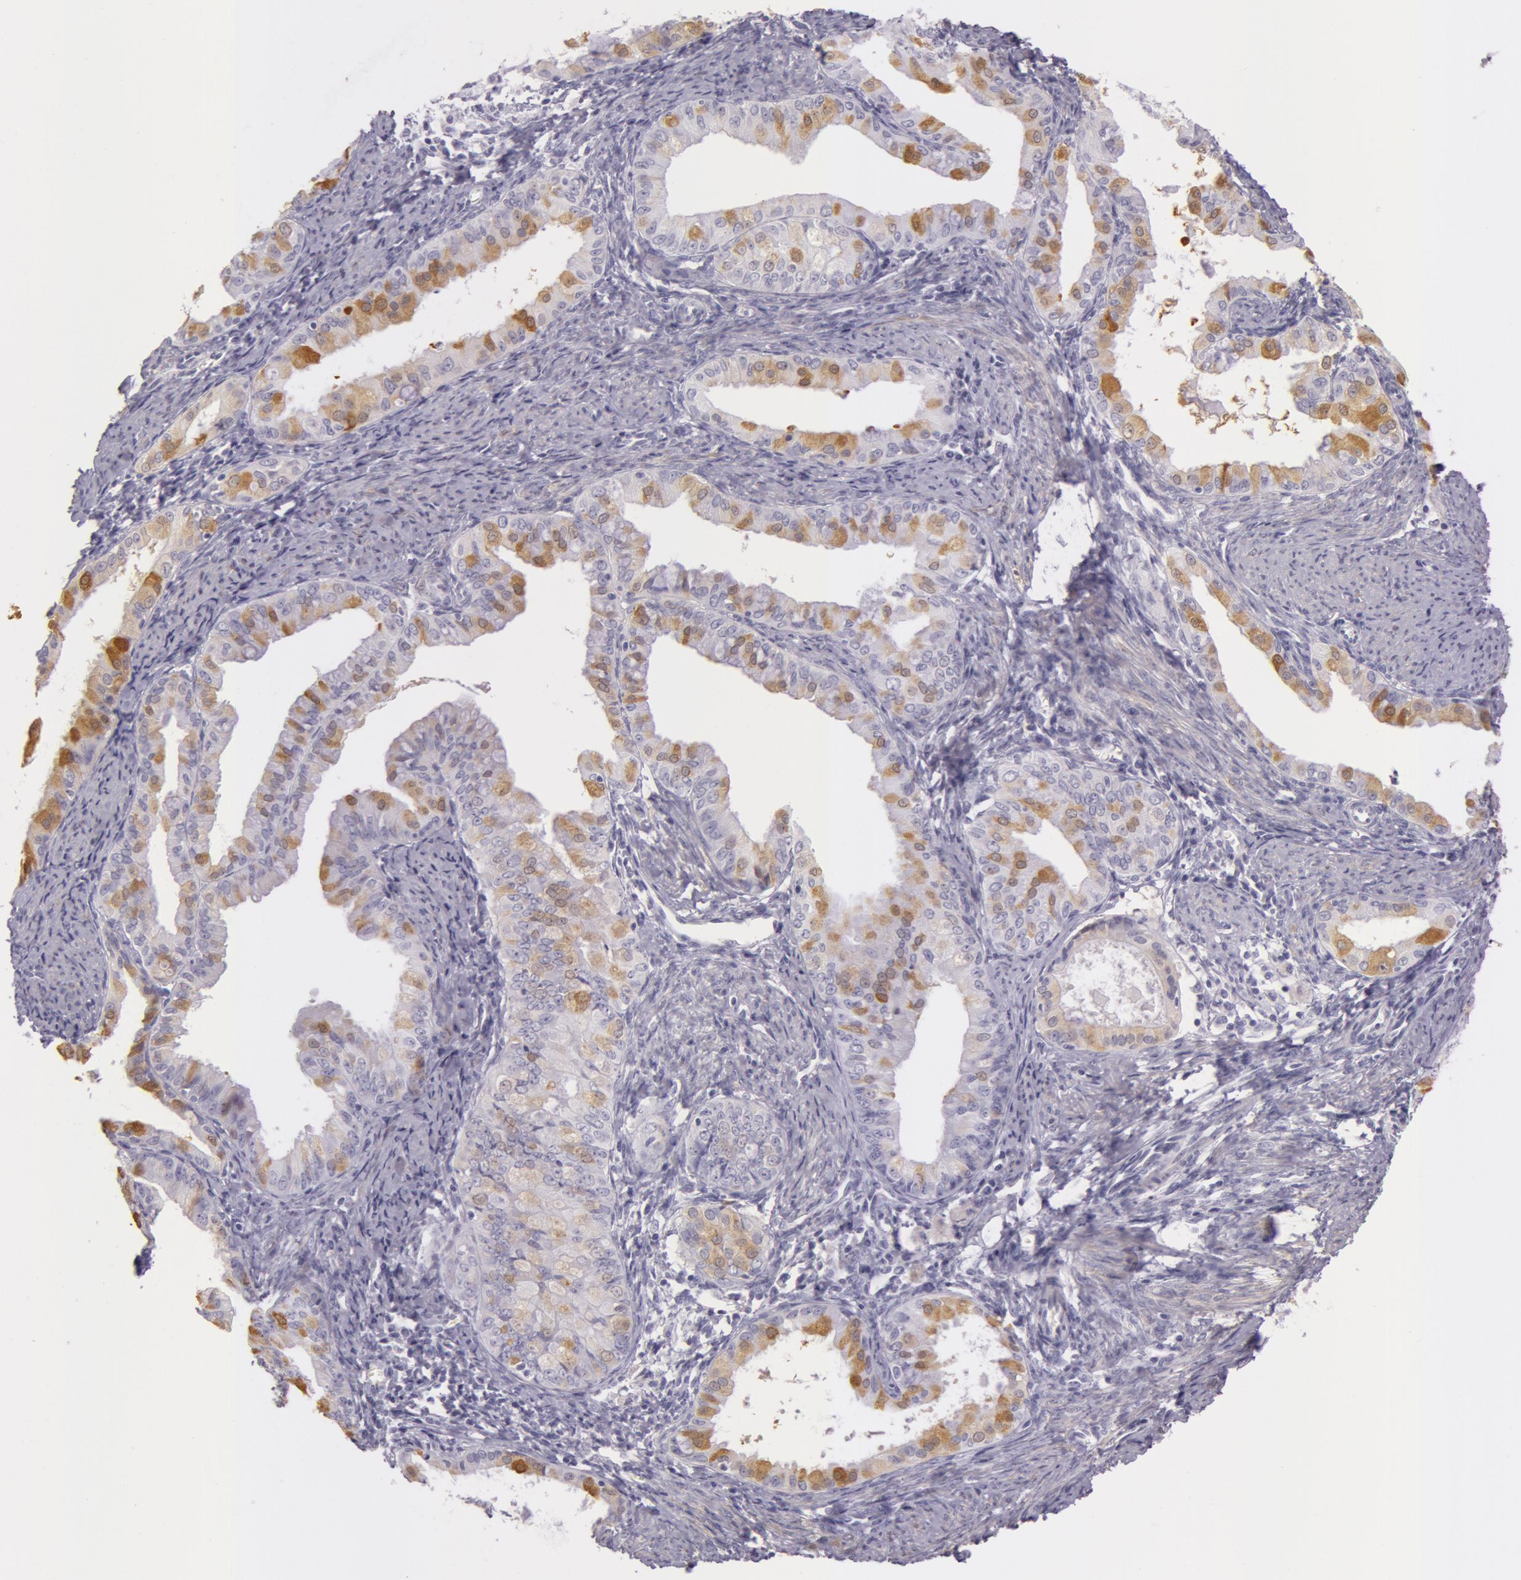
{"staining": {"intensity": "weak", "quantity": "<25%", "location": "cytoplasmic/membranous,nuclear"}, "tissue": "endometrial cancer", "cell_type": "Tumor cells", "image_type": "cancer", "snomed": [{"axis": "morphology", "description": "Adenocarcinoma, NOS"}, {"axis": "topography", "description": "Endometrium"}], "caption": "The histopathology image displays no significant positivity in tumor cells of endometrial adenocarcinoma.", "gene": "CKB", "patient": {"sex": "female", "age": 76}}